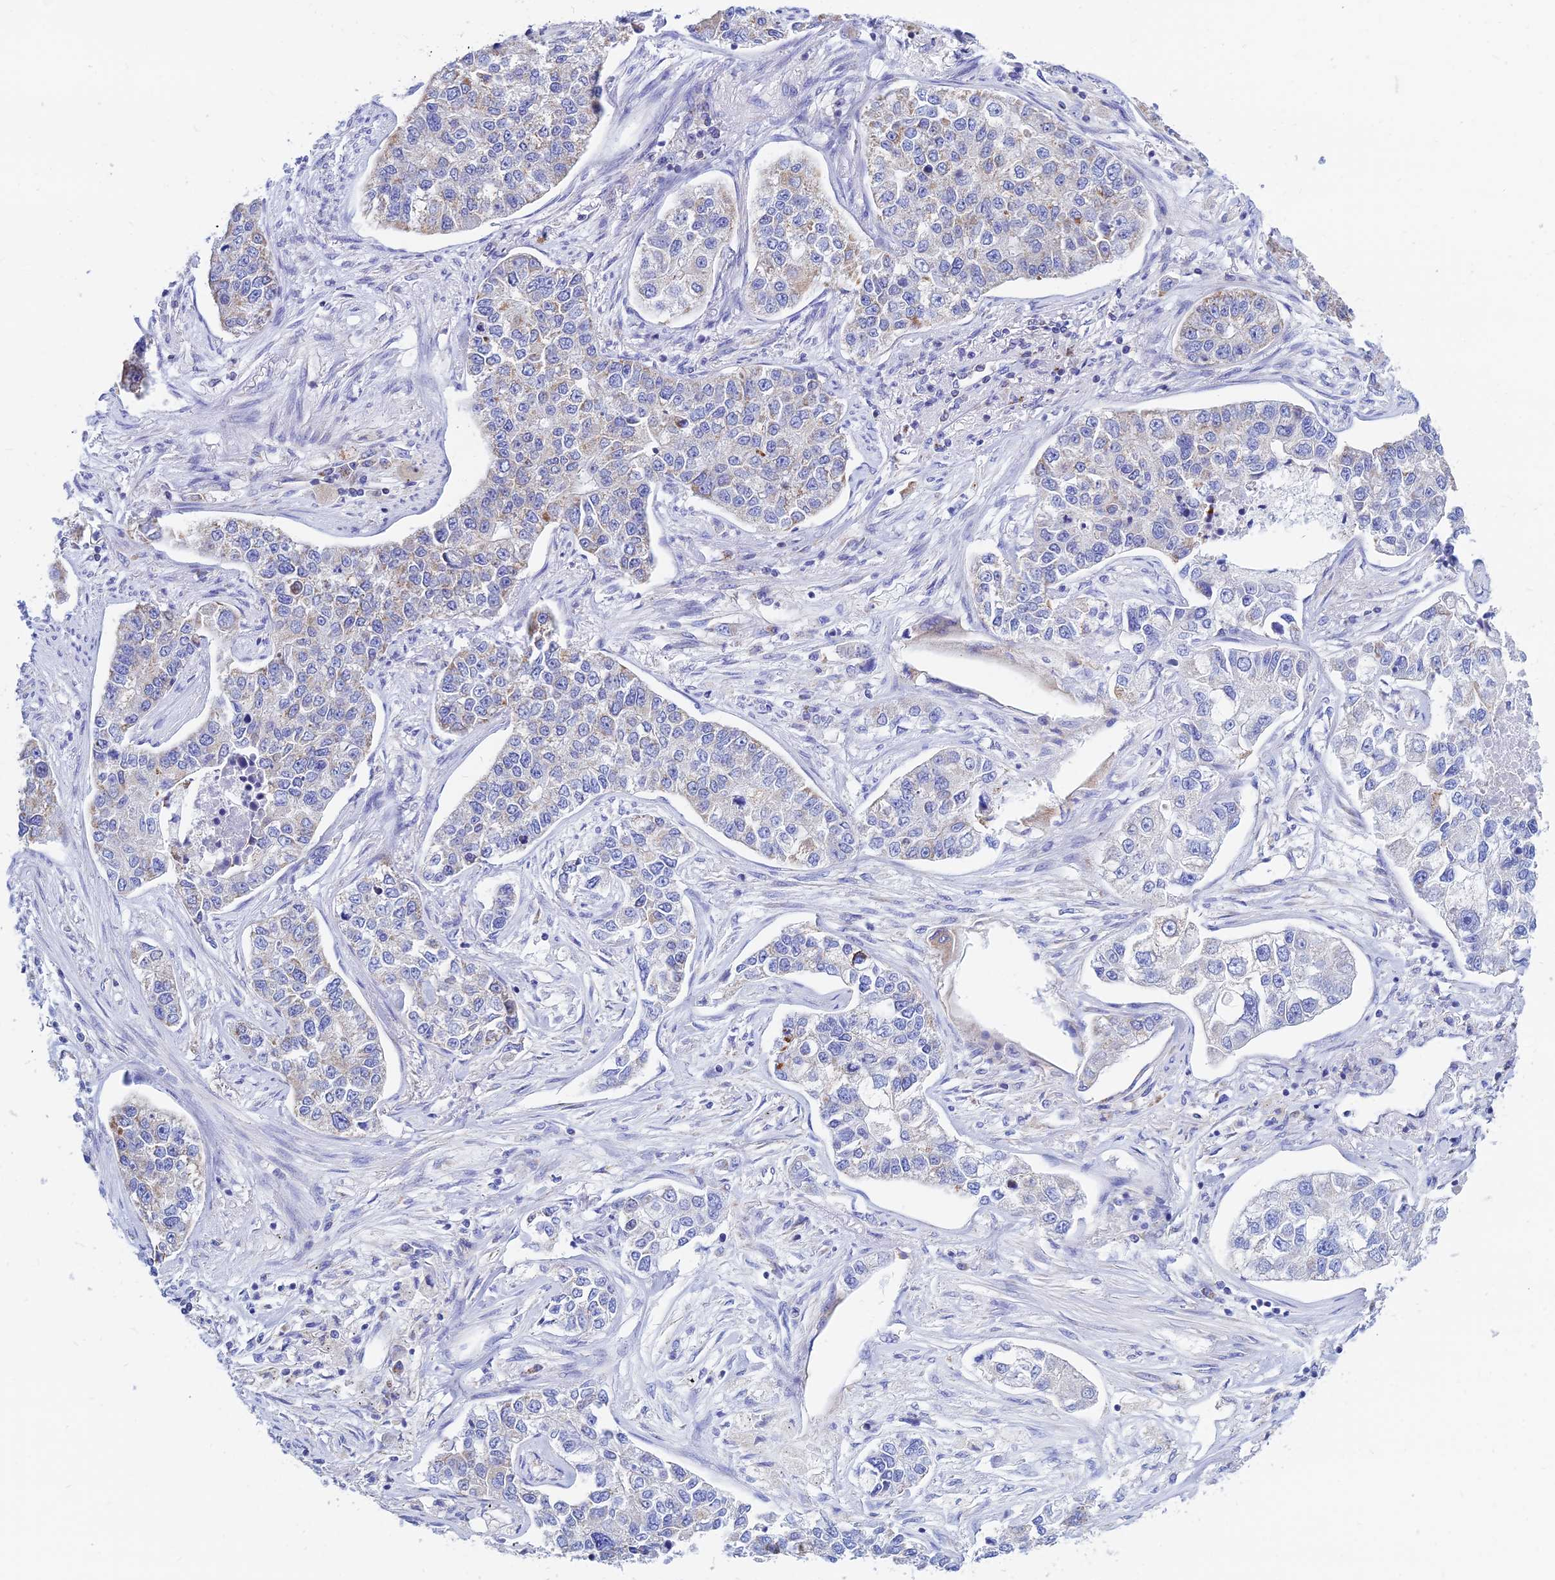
{"staining": {"intensity": "weak", "quantity": "<25%", "location": "cytoplasmic/membranous"}, "tissue": "lung cancer", "cell_type": "Tumor cells", "image_type": "cancer", "snomed": [{"axis": "morphology", "description": "Adenocarcinoma, NOS"}, {"axis": "topography", "description": "Lung"}], "caption": "Tumor cells are negative for brown protein staining in lung cancer.", "gene": "MGST1", "patient": {"sex": "male", "age": 49}}